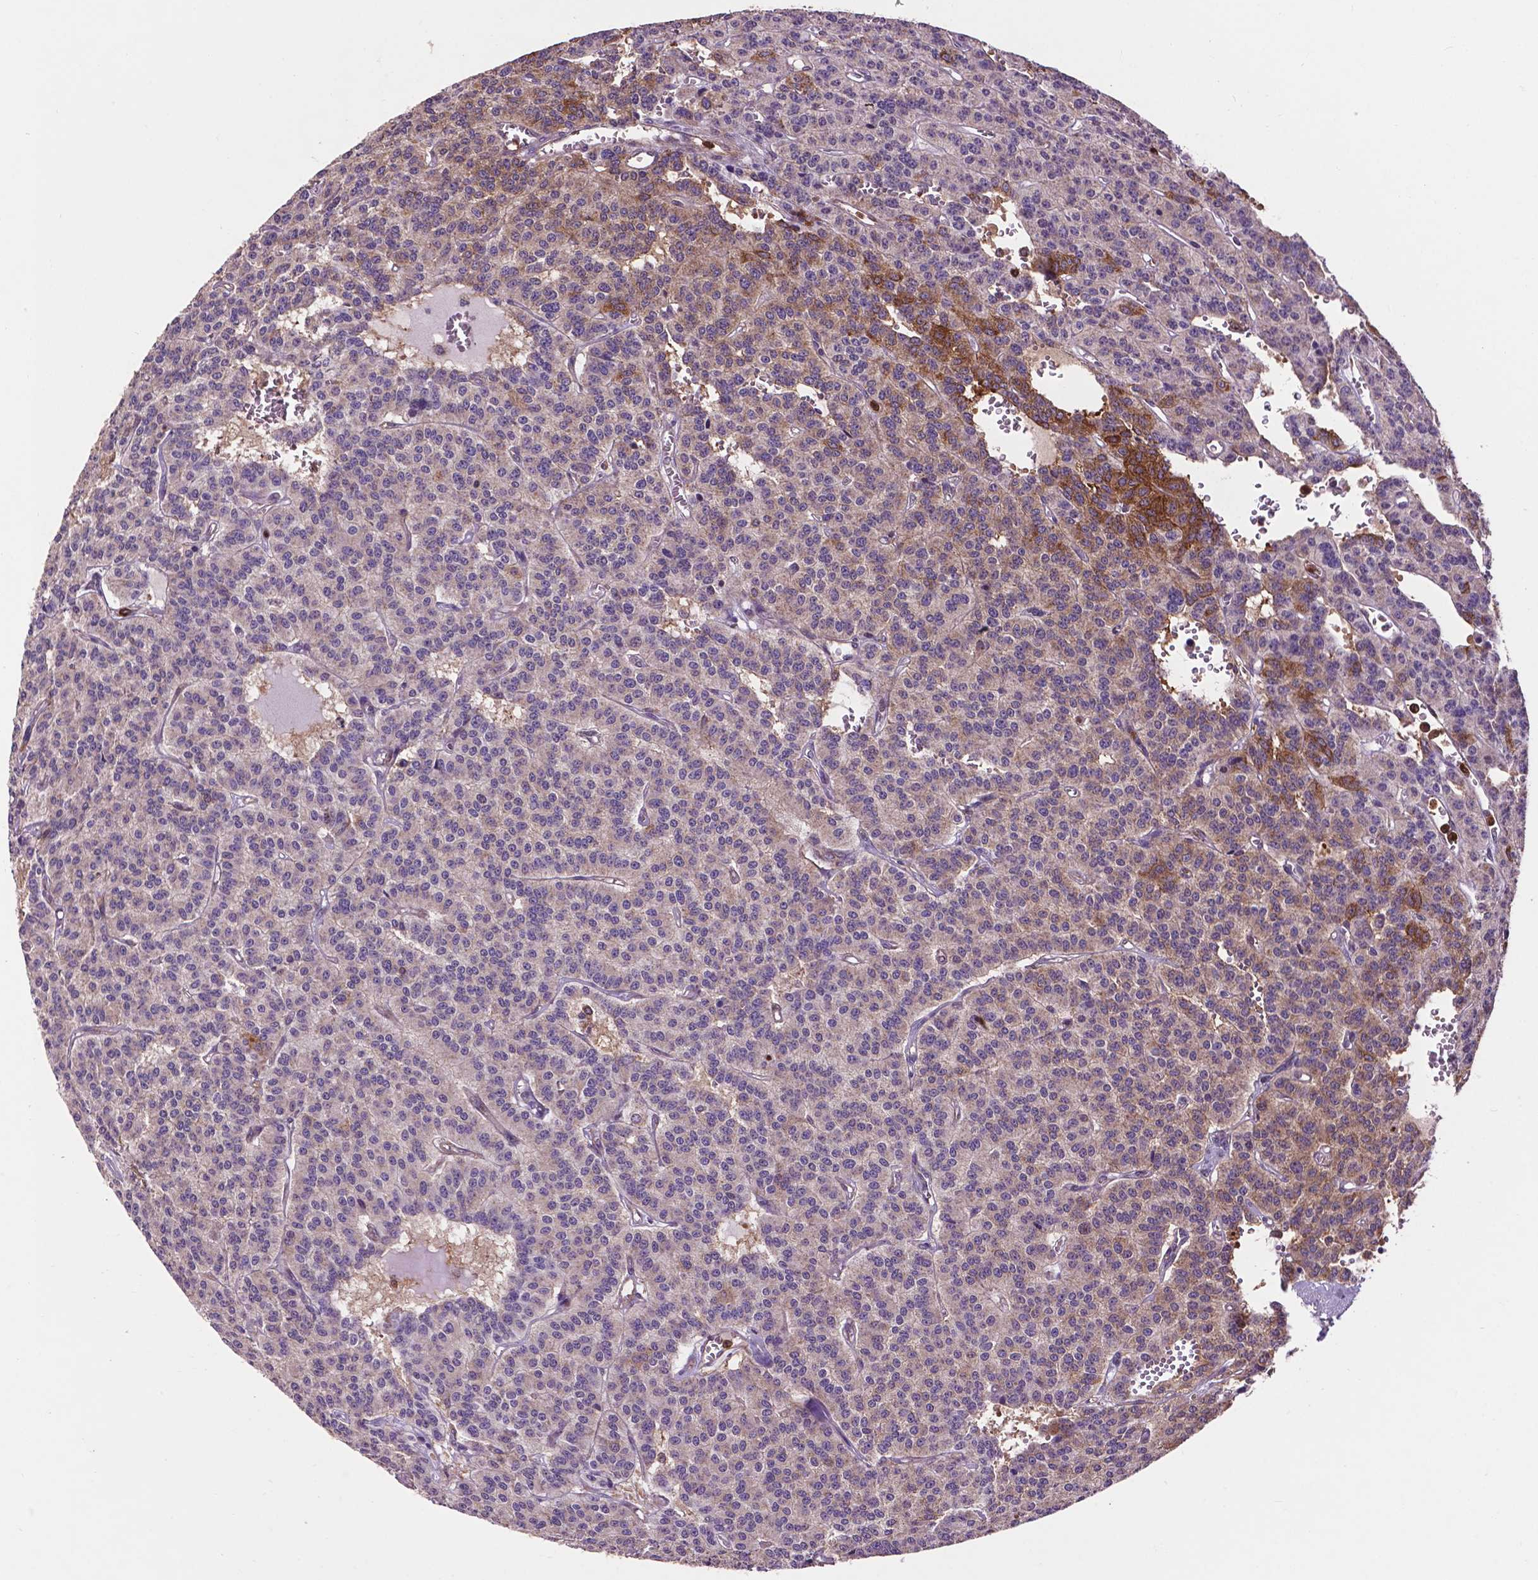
{"staining": {"intensity": "moderate", "quantity": "<25%", "location": "cytoplasmic/membranous"}, "tissue": "carcinoid", "cell_type": "Tumor cells", "image_type": "cancer", "snomed": [{"axis": "morphology", "description": "Carcinoid, malignant, NOS"}, {"axis": "topography", "description": "Lung"}], "caption": "A micrograph of human carcinoid stained for a protein demonstrates moderate cytoplasmic/membranous brown staining in tumor cells.", "gene": "SMAD3", "patient": {"sex": "female", "age": 71}}